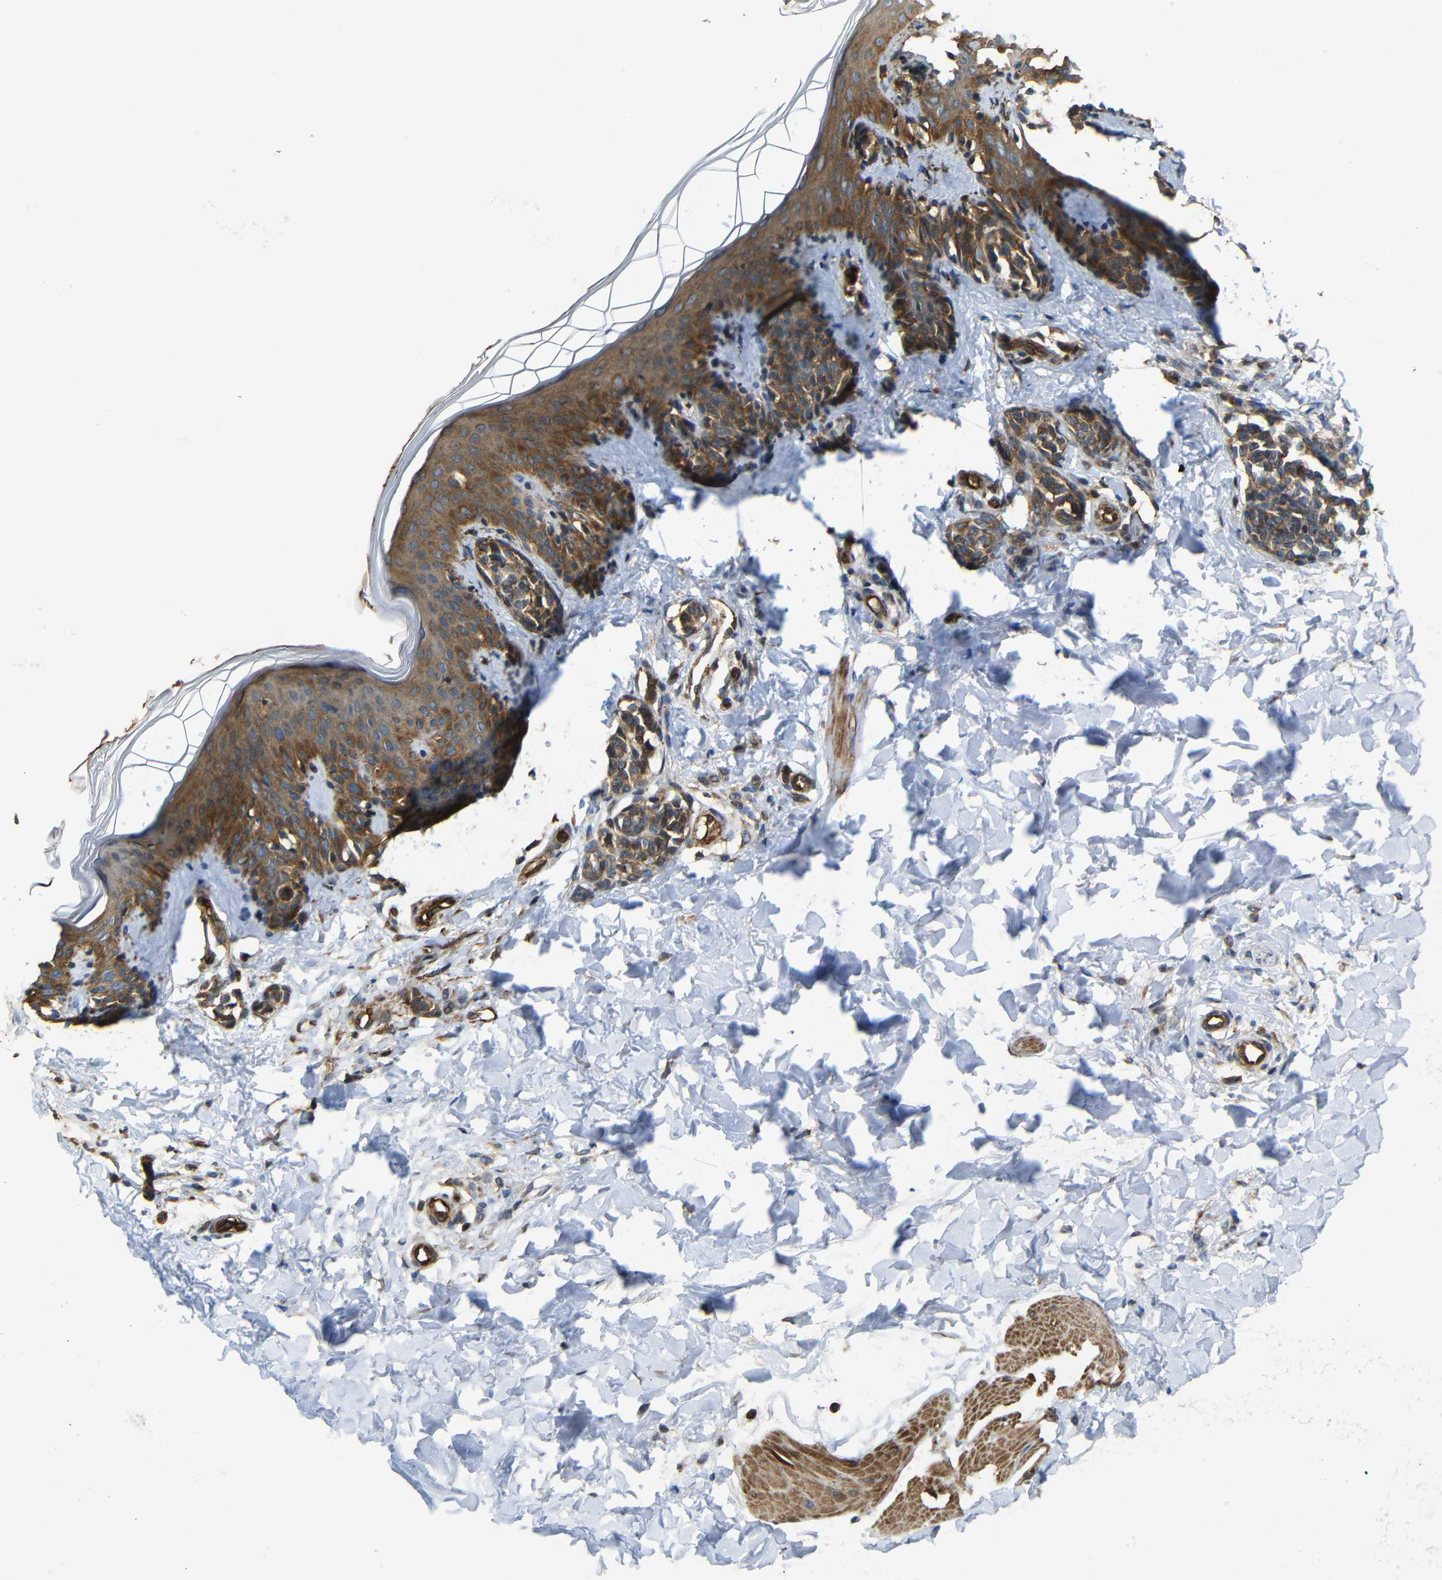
{"staining": {"intensity": "moderate", "quantity": ">75%", "location": "cytoplasmic/membranous"}, "tissue": "skin", "cell_type": "Fibroblasts", "image_type": "normal", "snomed": [{"axis": "morphology", "description": "Normal tissue, NOS"}, {"axis": "topography", "description": "Skin"}], "caption": "Immunohistochemical staining of benign human skin displays >75% levels of moderate cytoplasmic/membranous protein positivity in approximately >75% of fibroblasts.", "gene": "PTCH1", "patient": {"sex": "male", "age": 16}}